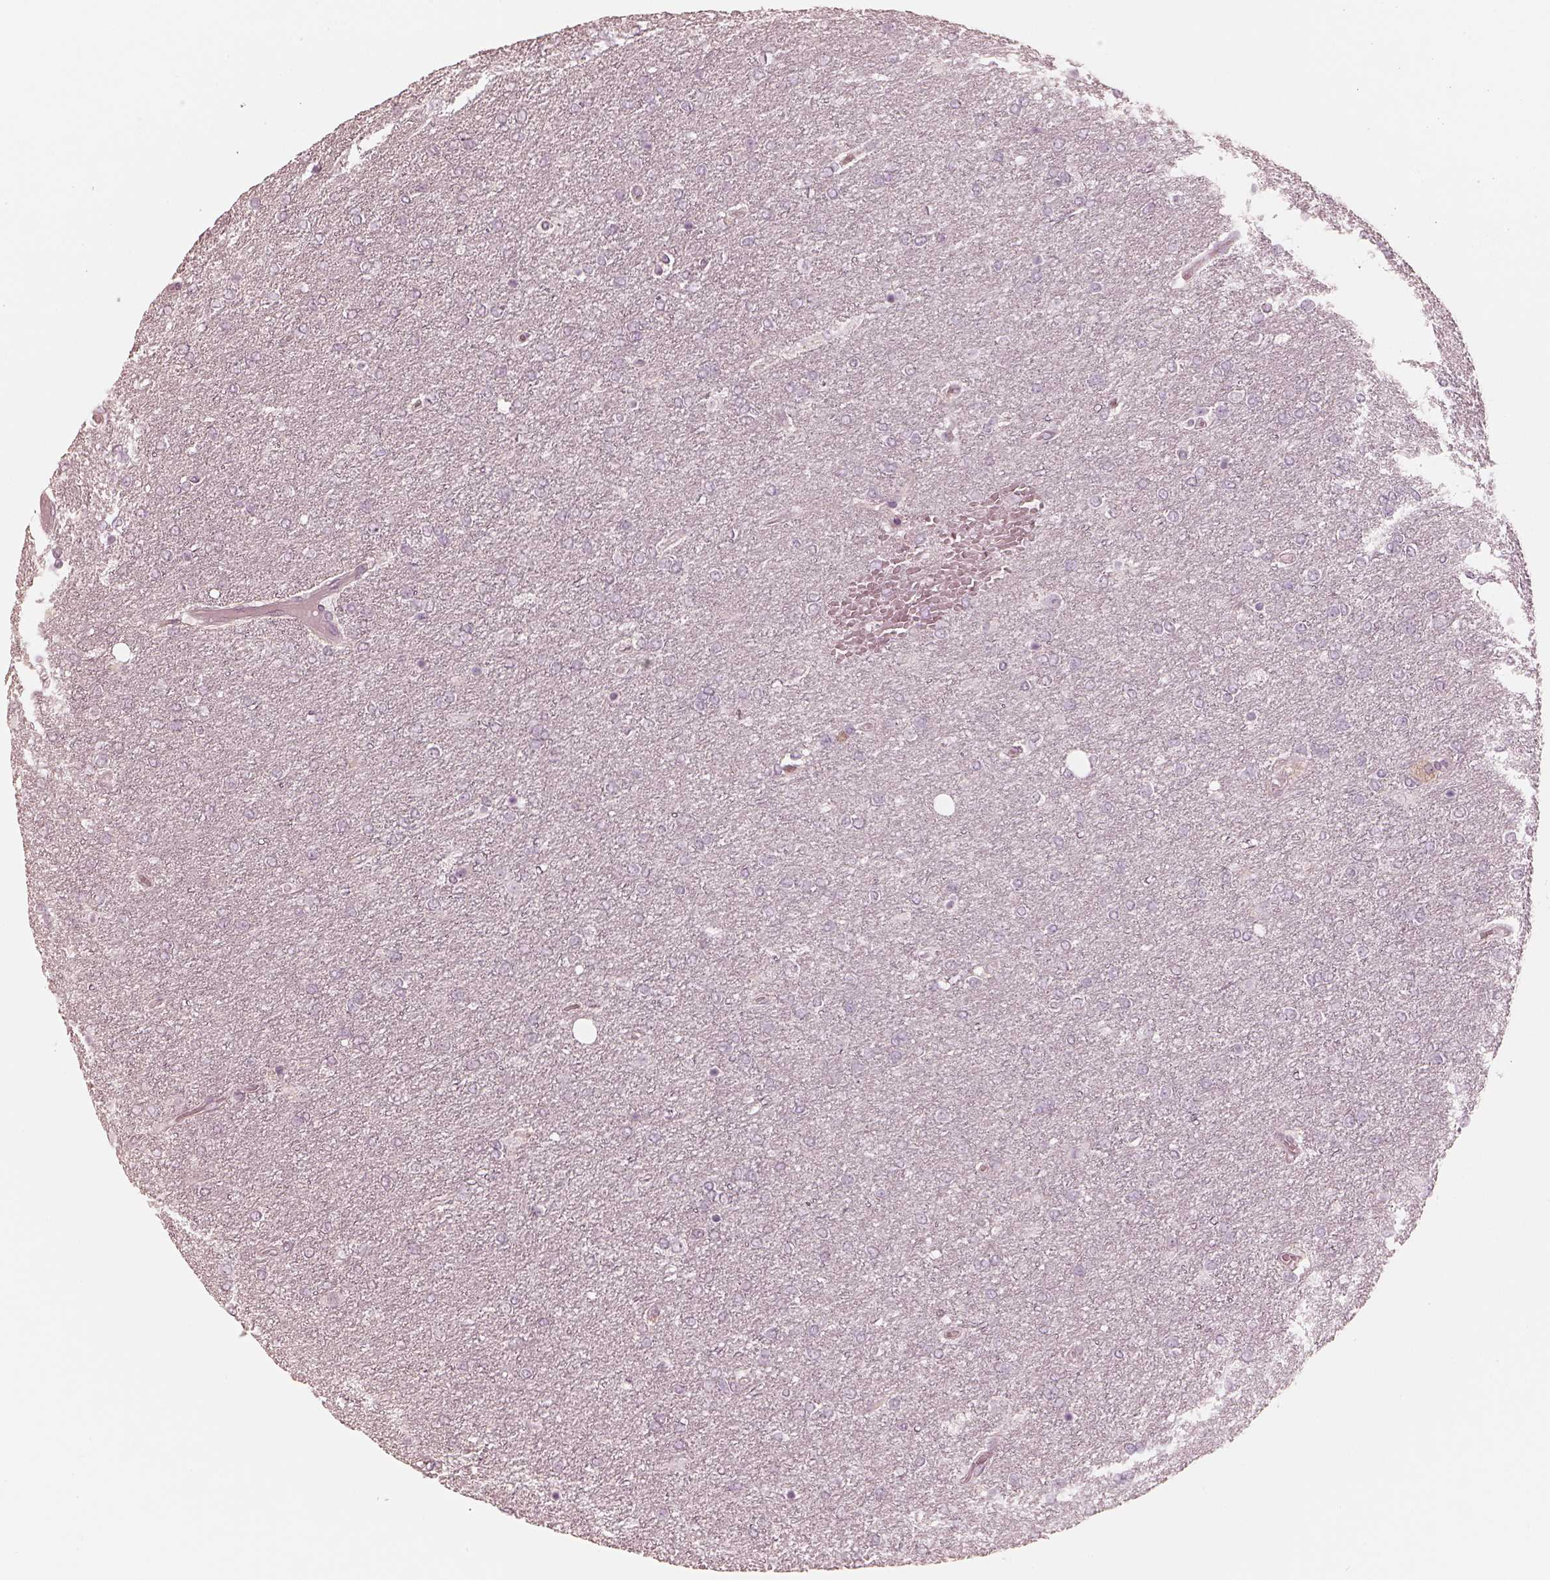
{"staining": {"intensity": "negative", "quantity": "none", "location": "none"}, "tissue": "glioma", "cell_type": "Tumor cells", "image_type": "cancer", "snomed": [{"axis": "morphology", "description": "Glioma, malignant, High grade"}, {"axis": "topography", "description": "Brain"}], "caption": "Human glioma stained for a protein using IHC reveals no positivity in tumor cells.", "gene": "CALR3", "patient": {"sex": "female", "age": 61}}